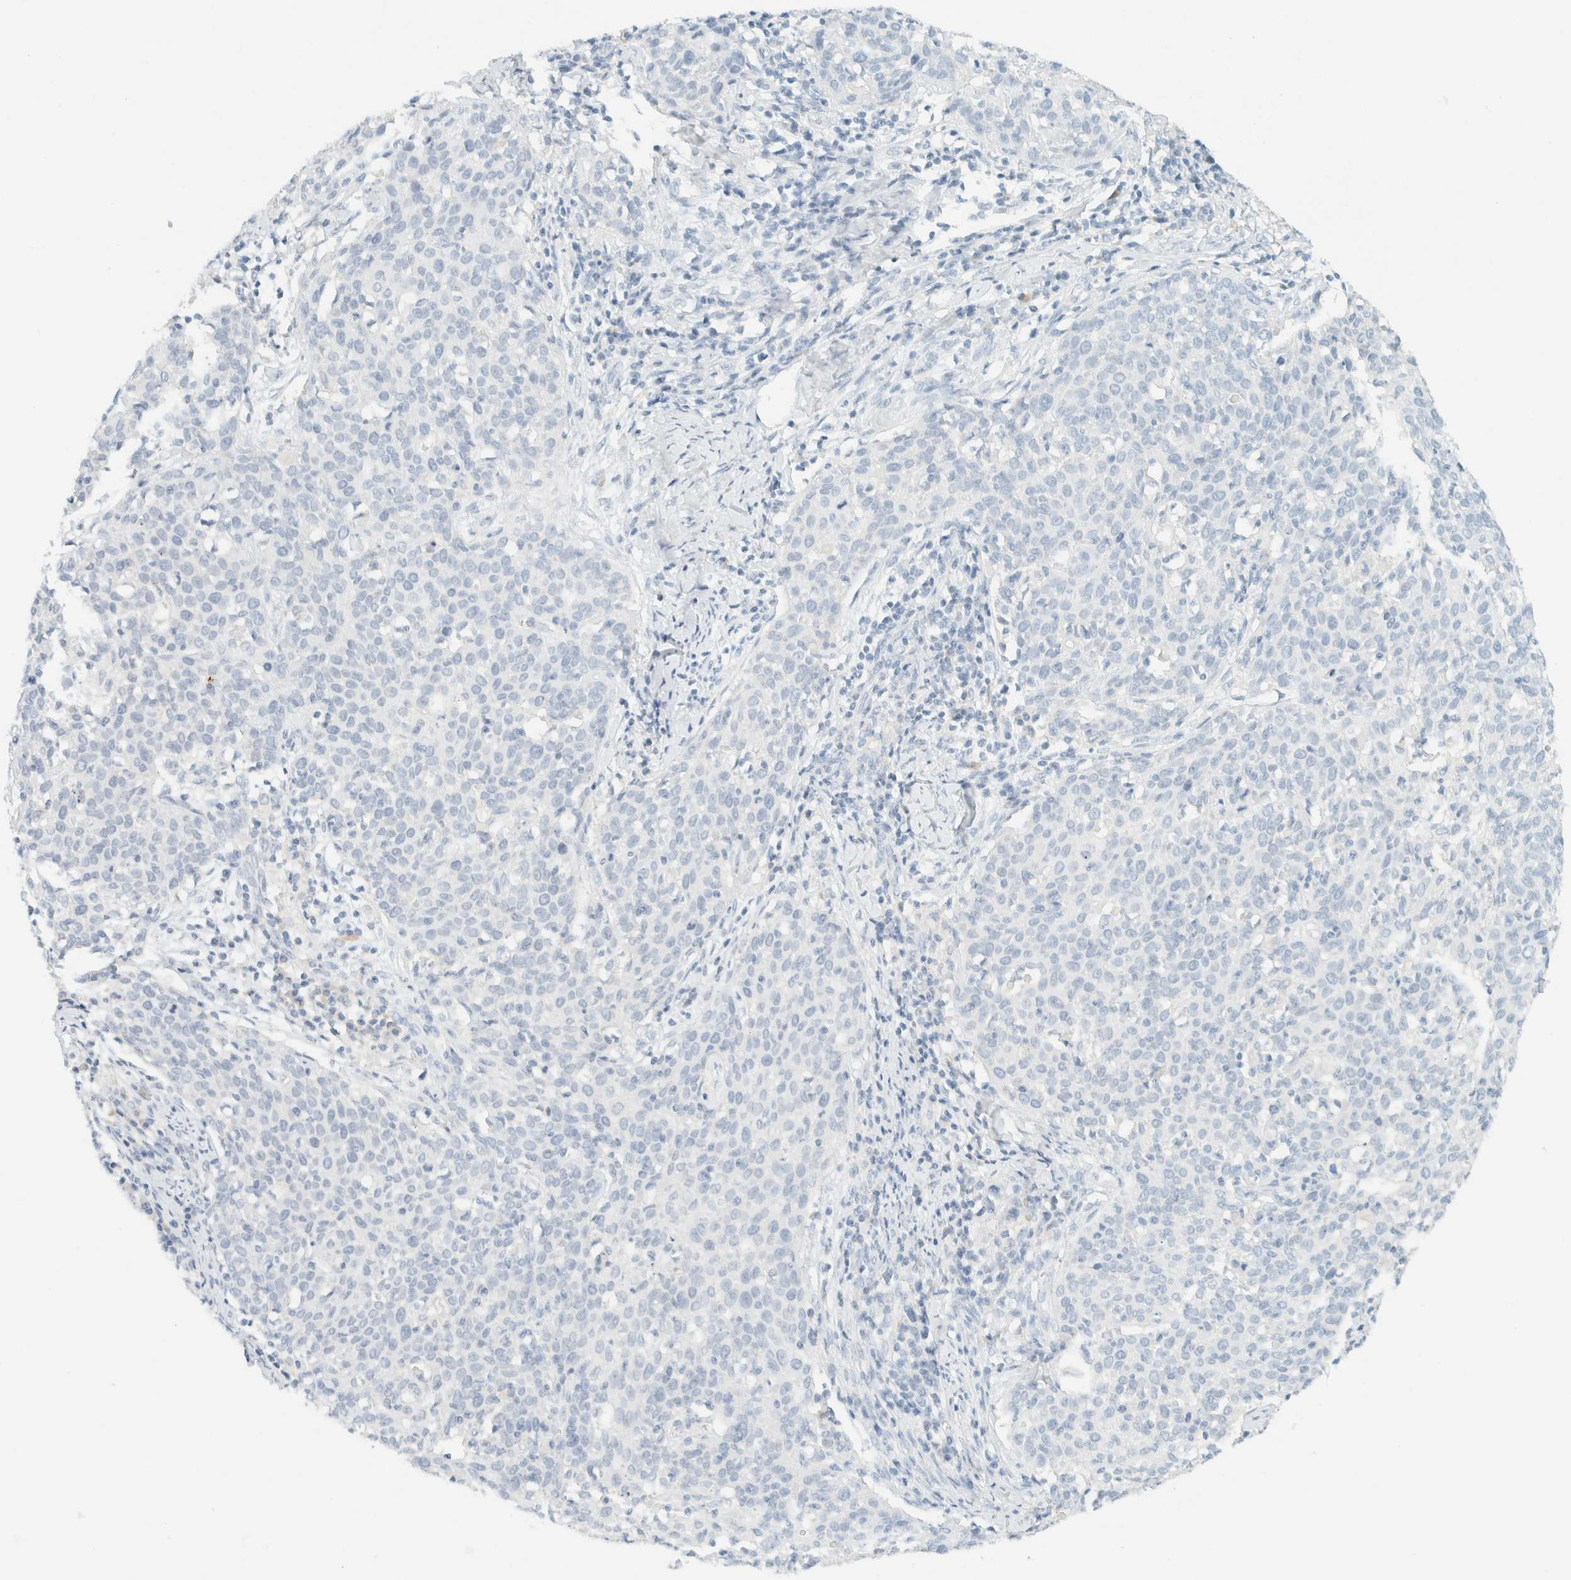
{"staining": {"intensity": "negative", "quantity": "none", "location": "none"}, "tissue": "cervical cancer", "cell_type": "Tumor cells", "image_type": "cancer", "snomed": [{"axis": "morphology", "description": "Squamous cell carcinoma, NOS"}, {"axis": "topography", "description": "Cervix"}], "caption": "DAB immunohistochemical staining of human cervical squamous cell carcinoma exhibits no significant staining in tumor cells.", "gene": "GPA33", "patient": {"sex": "female", "age": 38}}